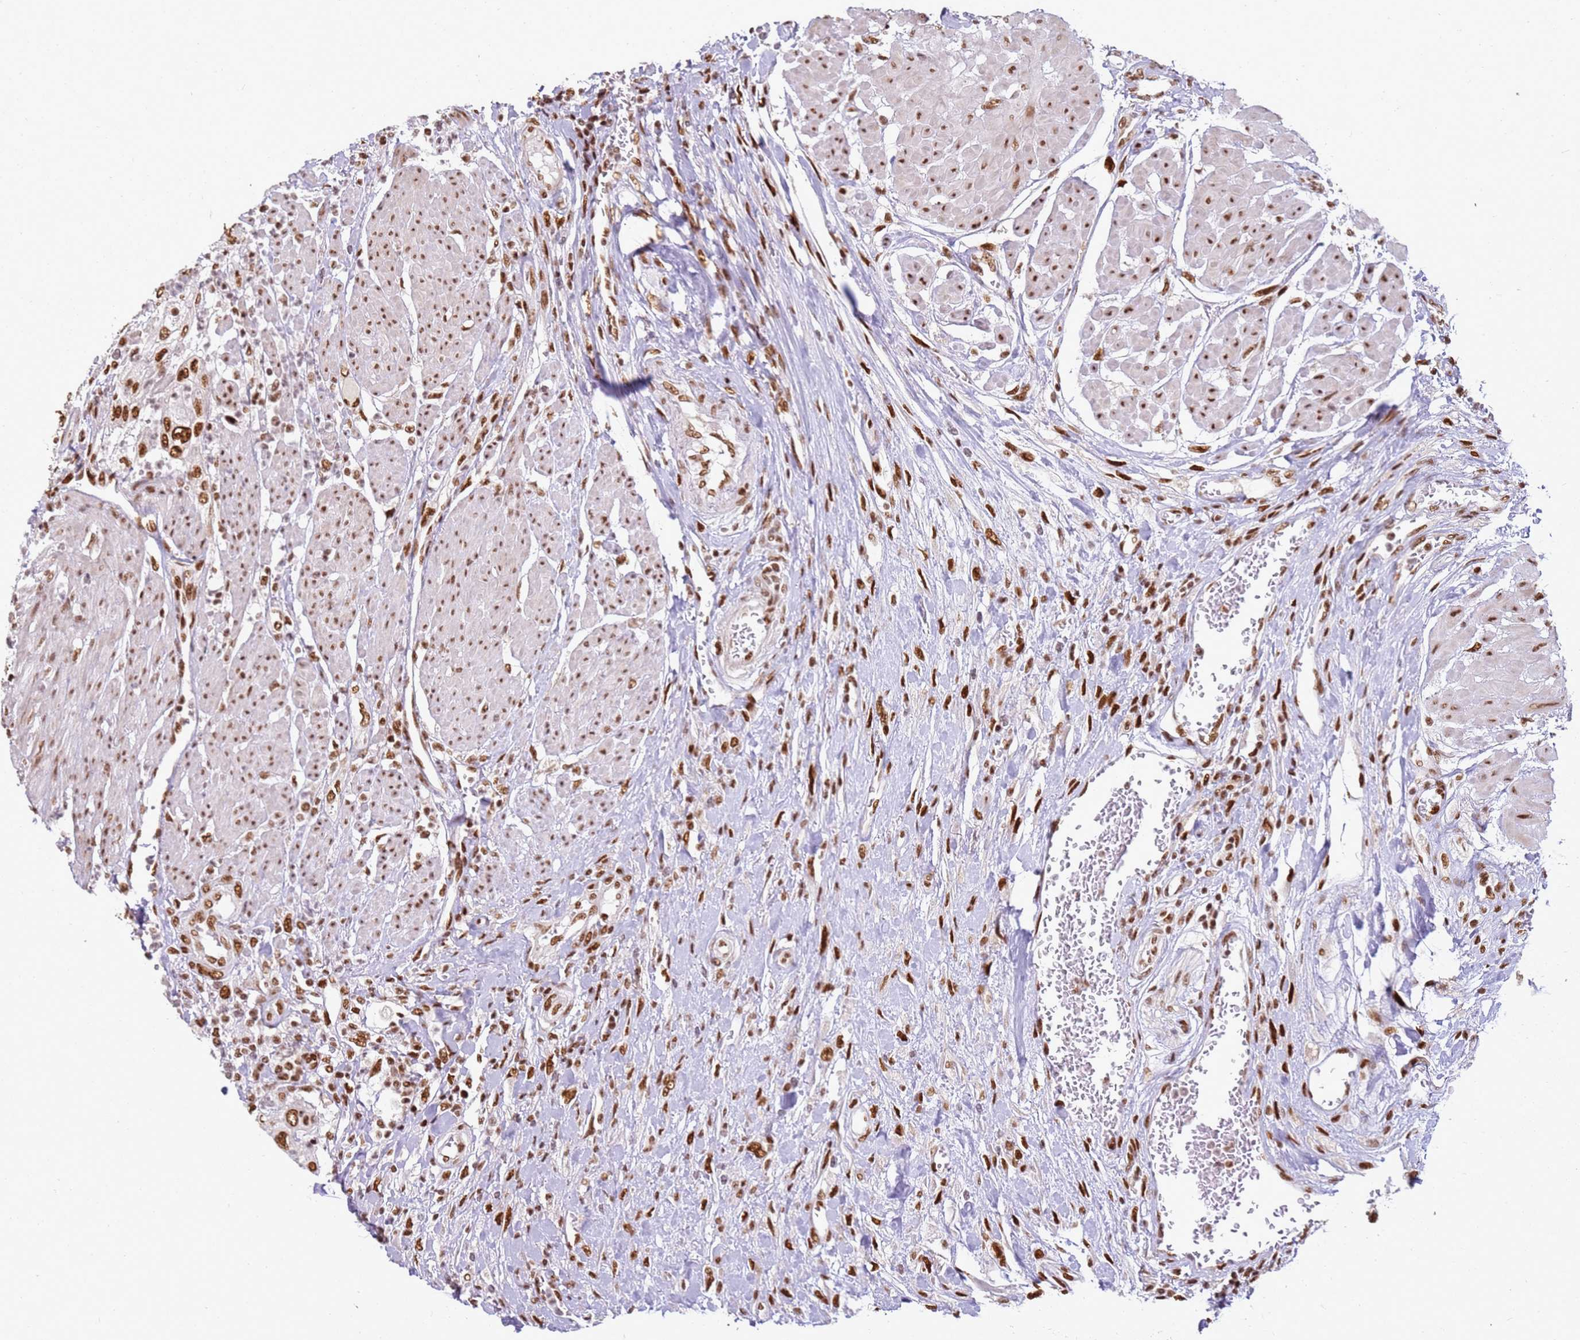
{"staining": {"intensity": "moderate", "quantity": ">75%", "location": "nuclear"}, "tissue": "urothelial cancer", "cell_type": "Tumor cells", "image_type": "cancer", "snomed": [{"axis": "morphology", "description": "Urothelial carcinoma, High grade"}, {"axis": "topography", "description": "Urinary bladder"}], "caption": "Human urothelial cancer stained for a protein (brown) reveals moderate nuclear positive expression in approximately >75% of tumor cells.", "gene": "TENT4A", "patient": {"sex": "female", "age": 79}}